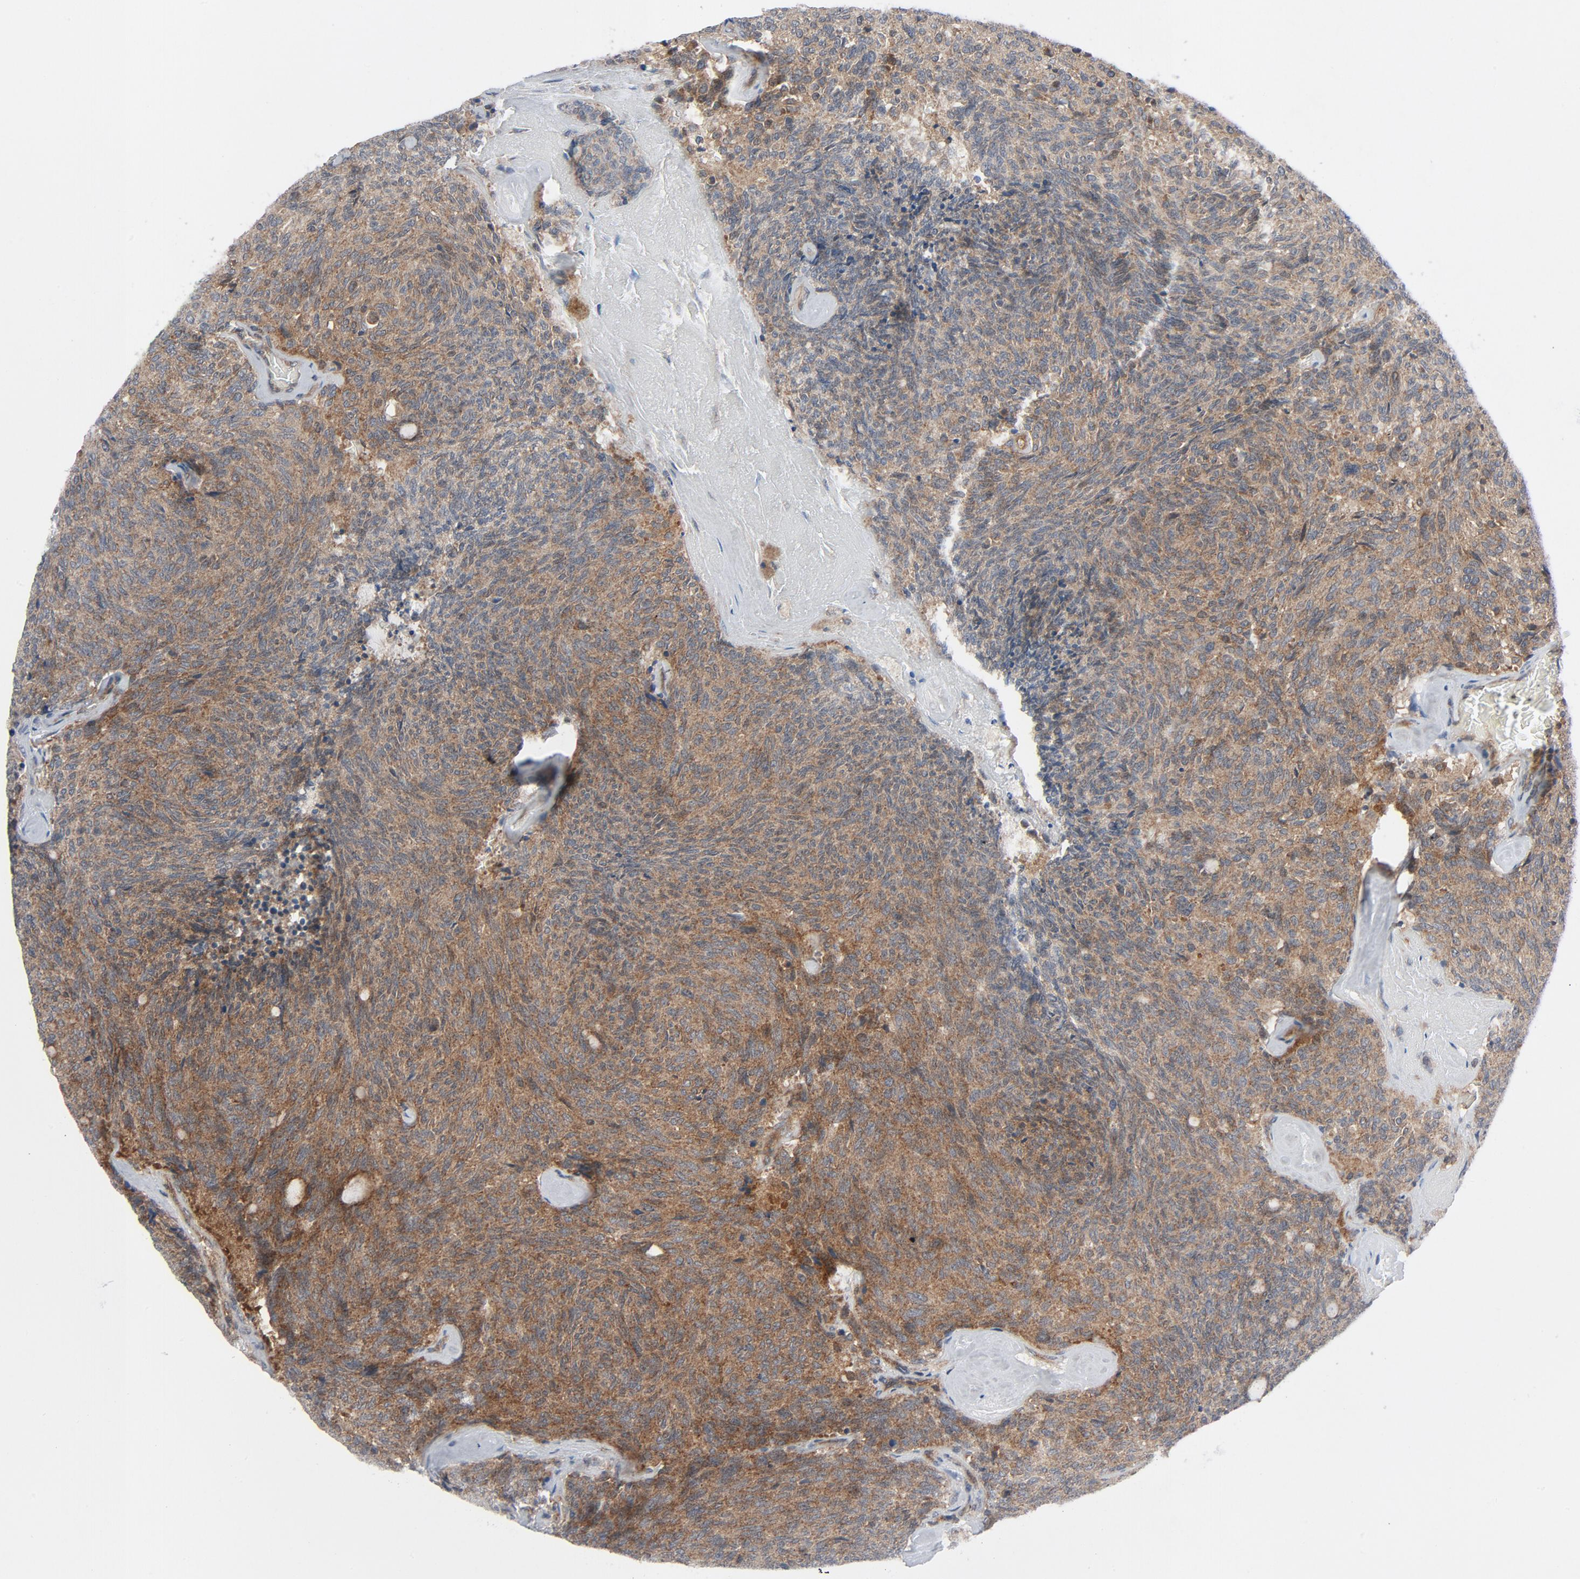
{"staining": {"intensity": "moderate", "quantity": ">75%", "location": "cytoplasmic/membranous"}, "tissue": "carcinoid", "cell_type": "Tumor cells", "image_type": "cancer", "snomed": [{"axis": "morphology", "description": "Carcinoid, malignant, NOS"}, {"axis": "topography", "description": "Pancreas"}], "caption": "Protein expression by immunohistochemistry (IHC) reveals moderate cytoplasmic/membranous staining in about >75% of tumor cells in carcinoid.", "gene": "TSG101", "patient": {"sex": "female", "age": 54}}